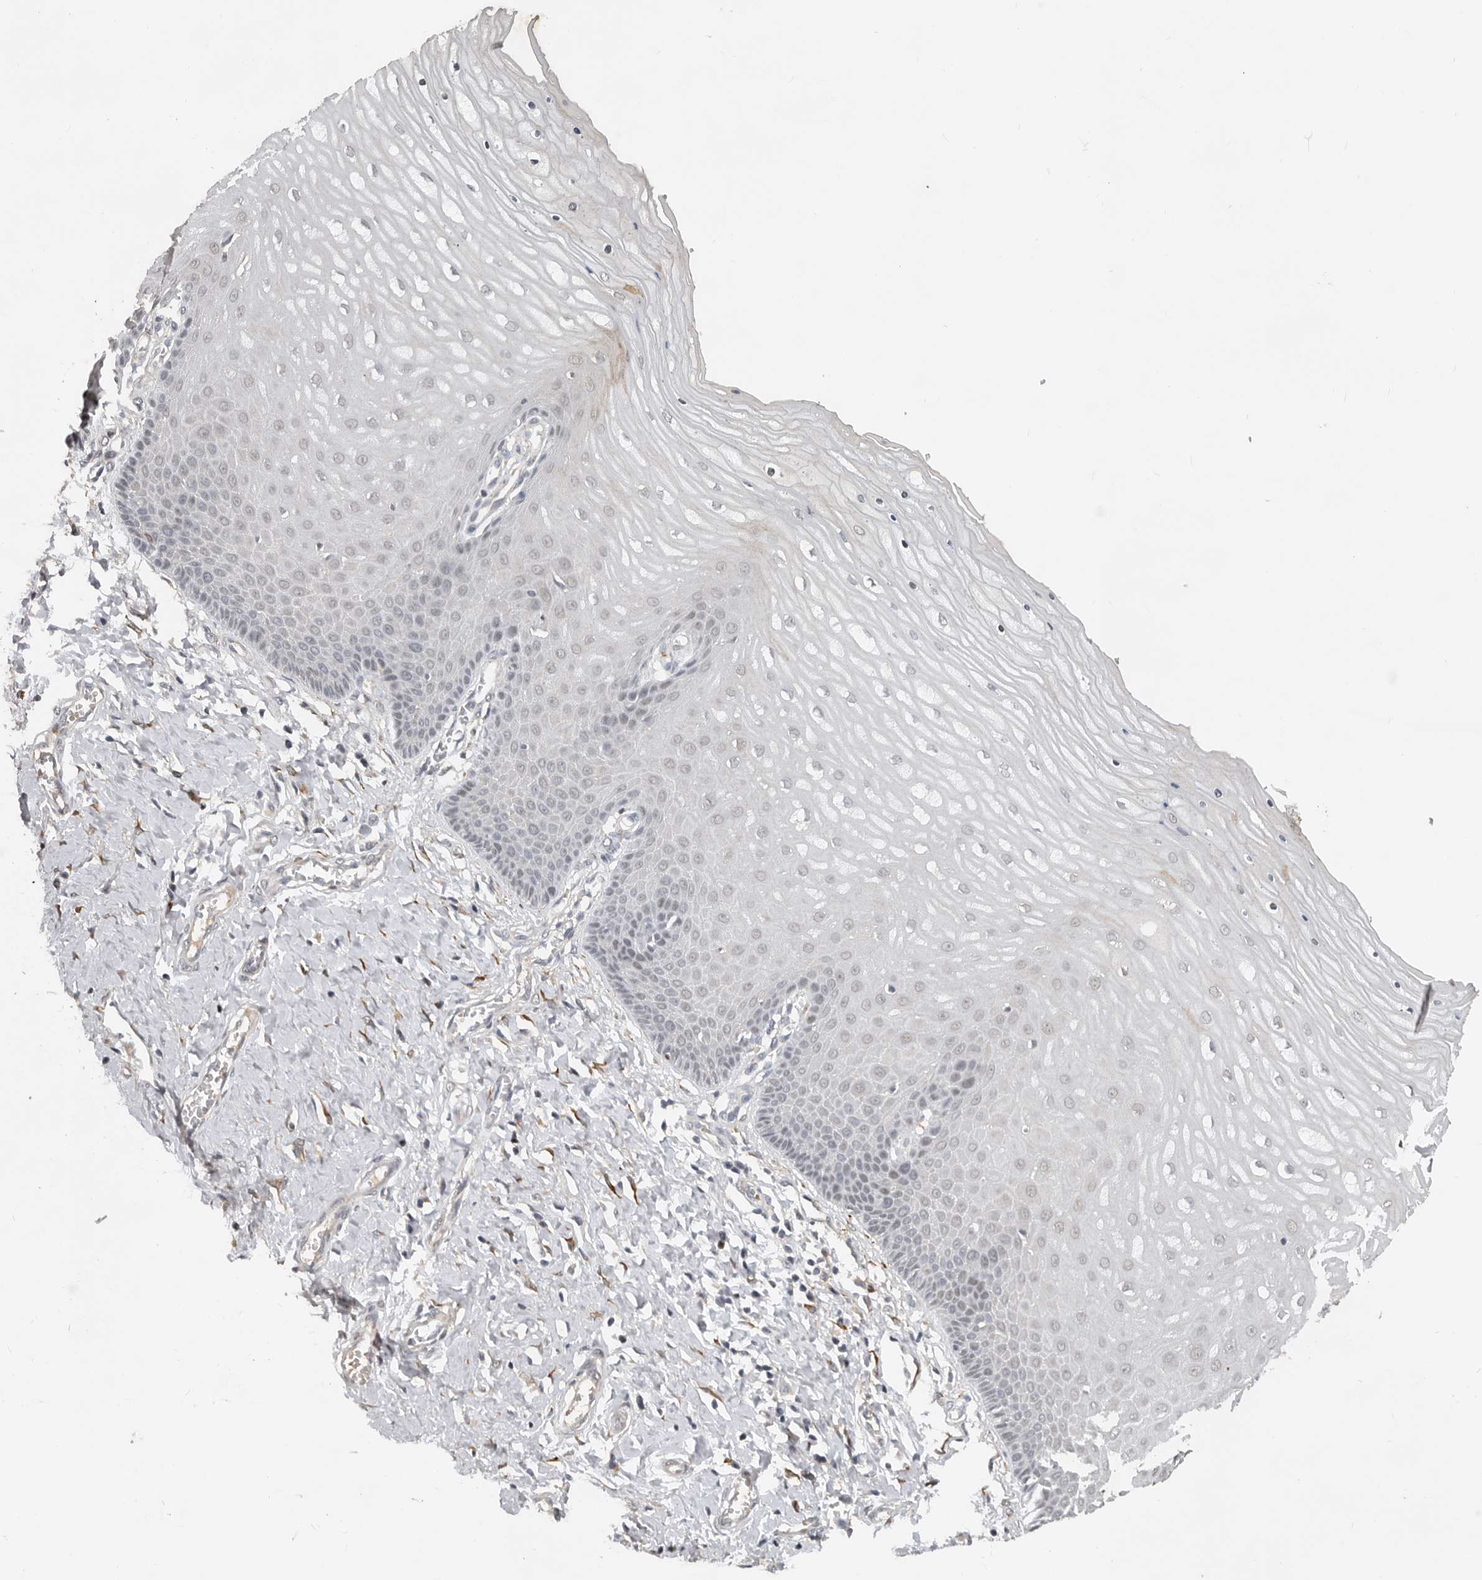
{"staining": {"intensity": "negative", "quantity": "none", "location": "none"}, "tissue": "cervix", "cell_type": "Squamous epithelial cells", "image_type": "normal", "snomed": [{"axis": "morphology", "description": "Normal tissue, NOS"}, {"axis": "topography", "description": "Cervix"}], "caption": "A histopathology image of human cervix is negative for staining in squamous epithelial cells. (DAB immunohistochemistry with hematoxylin counter stain).", "gene": "HENMT1", "patient": {"sex": "female", "age": 55}}